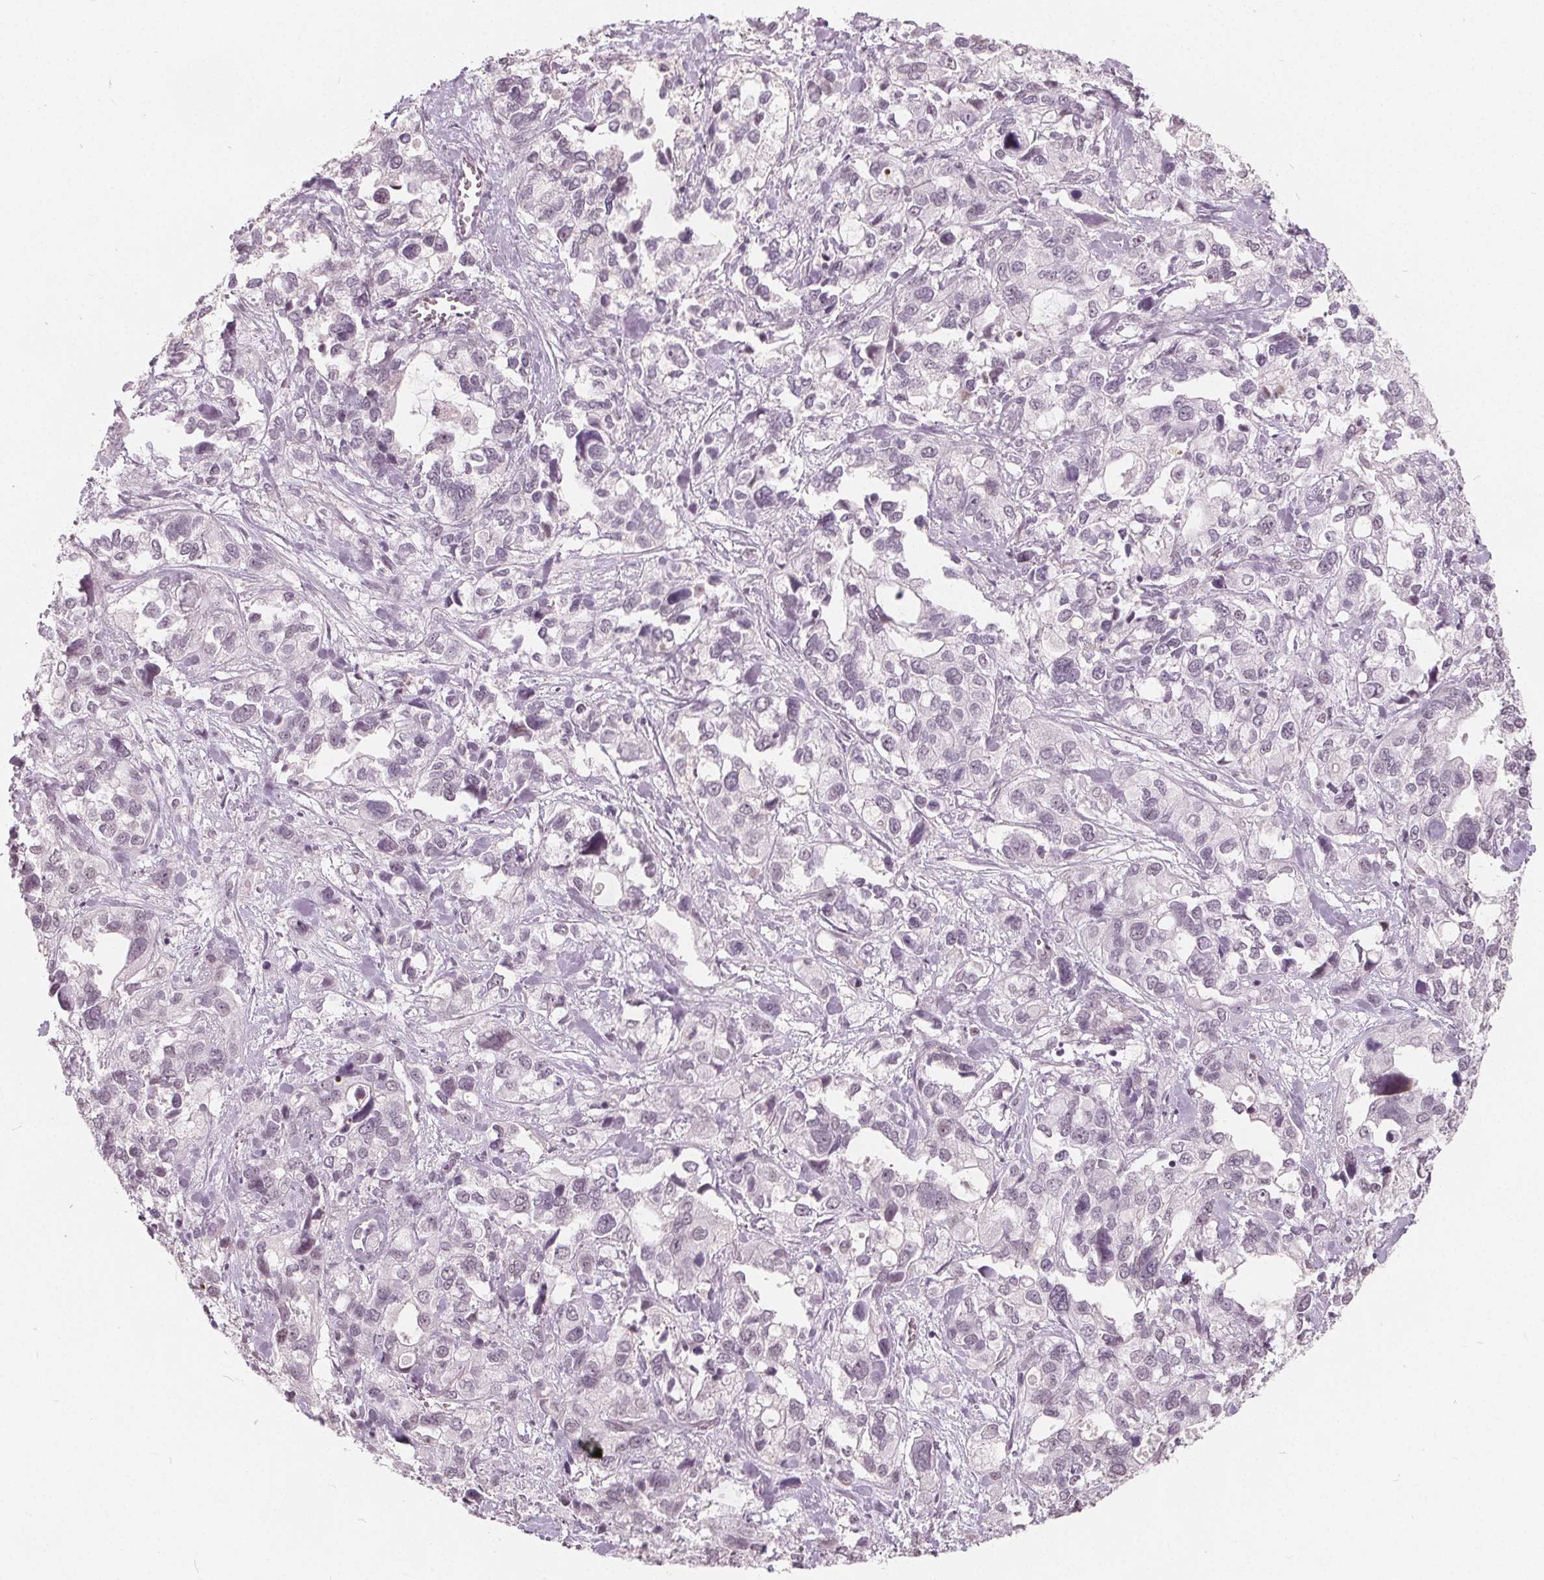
{"staining": {"intensity": "negative", "quantity": "none", "location": "none"}, "tissue": "stomach cancer", "cell_type": "Tumor cells", "image_type": "cancer", "snomed": [{"axis": "morphology", "description": "Adenocarcinoma, NOS"}, {"axis": "topography", "description": "Stomach, upper"}], "caption": "The image demonstrates no staining of tumor cells in adenocarcinoma (stomach).", "gene": "NUP210L", "patient": {"sex": "female", "age": 81}}